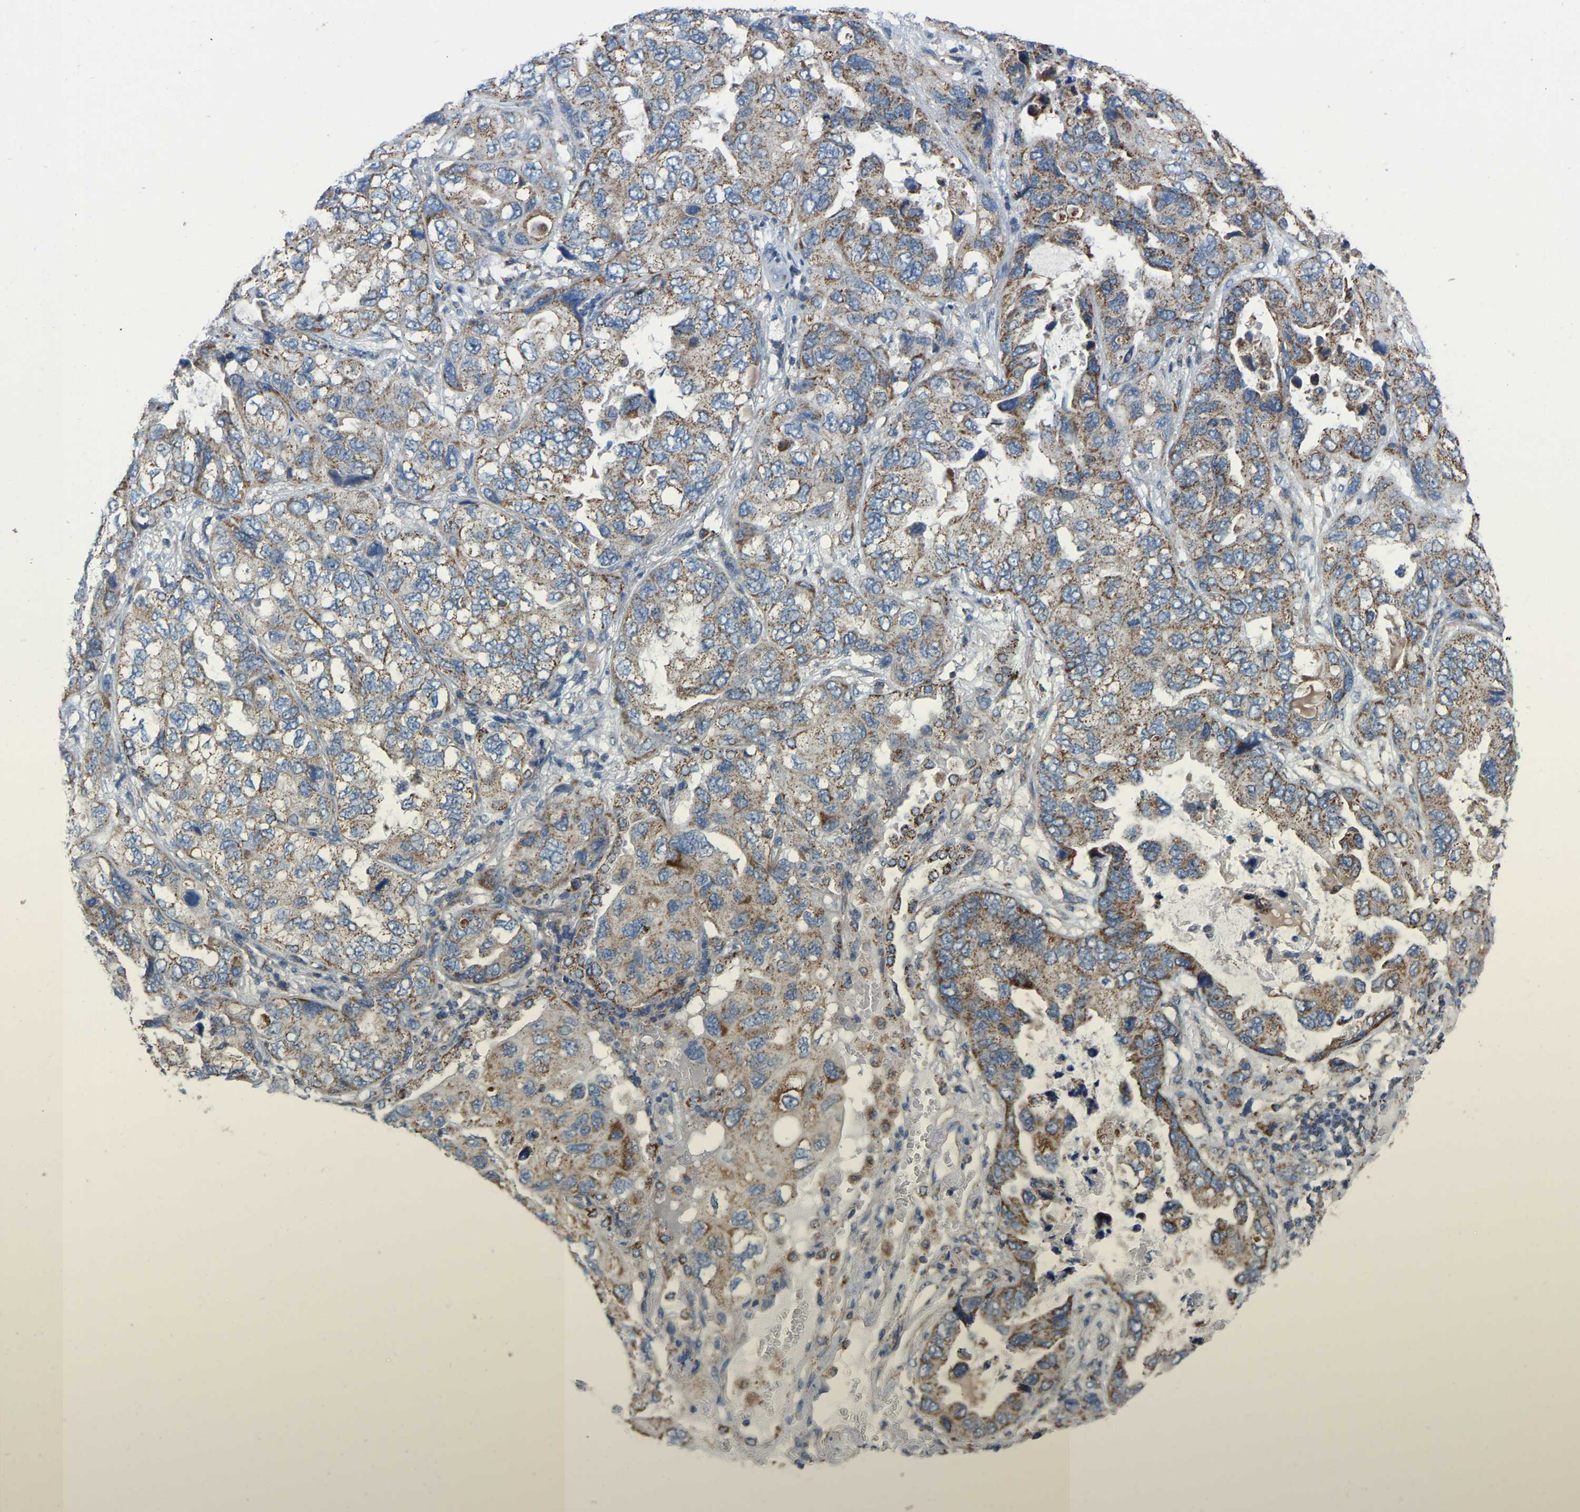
{"staining": {"intensity": "weak", "quantity": ">75%", "location": "cytoplasmic/membranous"}, "tissue": "lung cancer", "cell_type": "Tumor cells", "image_type": "cancer", "snomed": [{"axis": "morphology", "description": "Squamous cell carcinoma, NOS"}, {"axis": "topography", "description": "Lung"}], "caption": "The immunohistochemical stain labels weak cytoplasmic/membranous positivity in tumor cells of squamous cell carcinoma (lung) tissue.", "gene": "BCL10", "patient": {"sex": "female", "age": 73}}